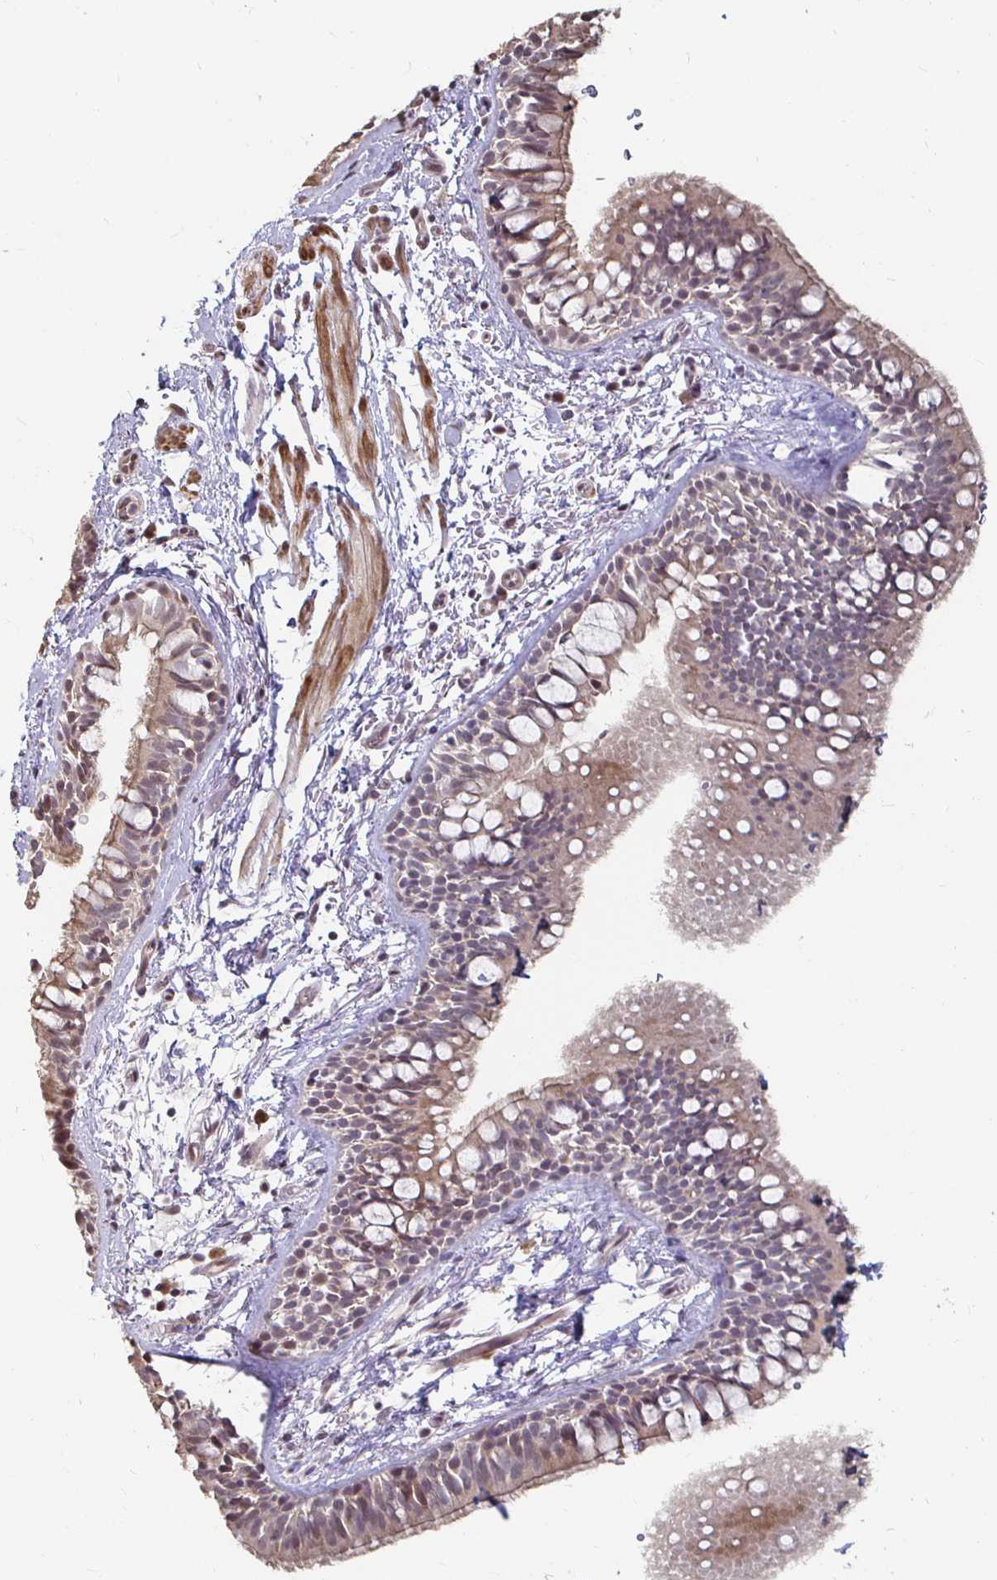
{"staining": {"intensity": "weak", "quantity": "25%-75%", "location": "cytoplasmic/membranous"}, "tissue": "bronchus", "cell_type": "Respiratory epithelial cells", "image_type": "normal", "snomed": [{"axis": "morphology", "description": "Normal tissue, NOS"}, {"axis": "topography", "description": "Lymph node"}, {"axis": "topography", "description": "Cartilage tissue"}, {"axis": "topography", "description": "Bronchus"}], "caption": "The histopathology image reveals staining of unremarkable bronchus, revealing weak cytoplasmic/membranous protein positivity (brown color) within respiratory epithelial cells. (Stains: DAB (3,3'-diaminobenzidine) in brown, nuclei in blue, Microscopy: brightfield microscopy at high magnification).", "gene": "CAPN11", "patient": {"sex": "female", "age": 70}}